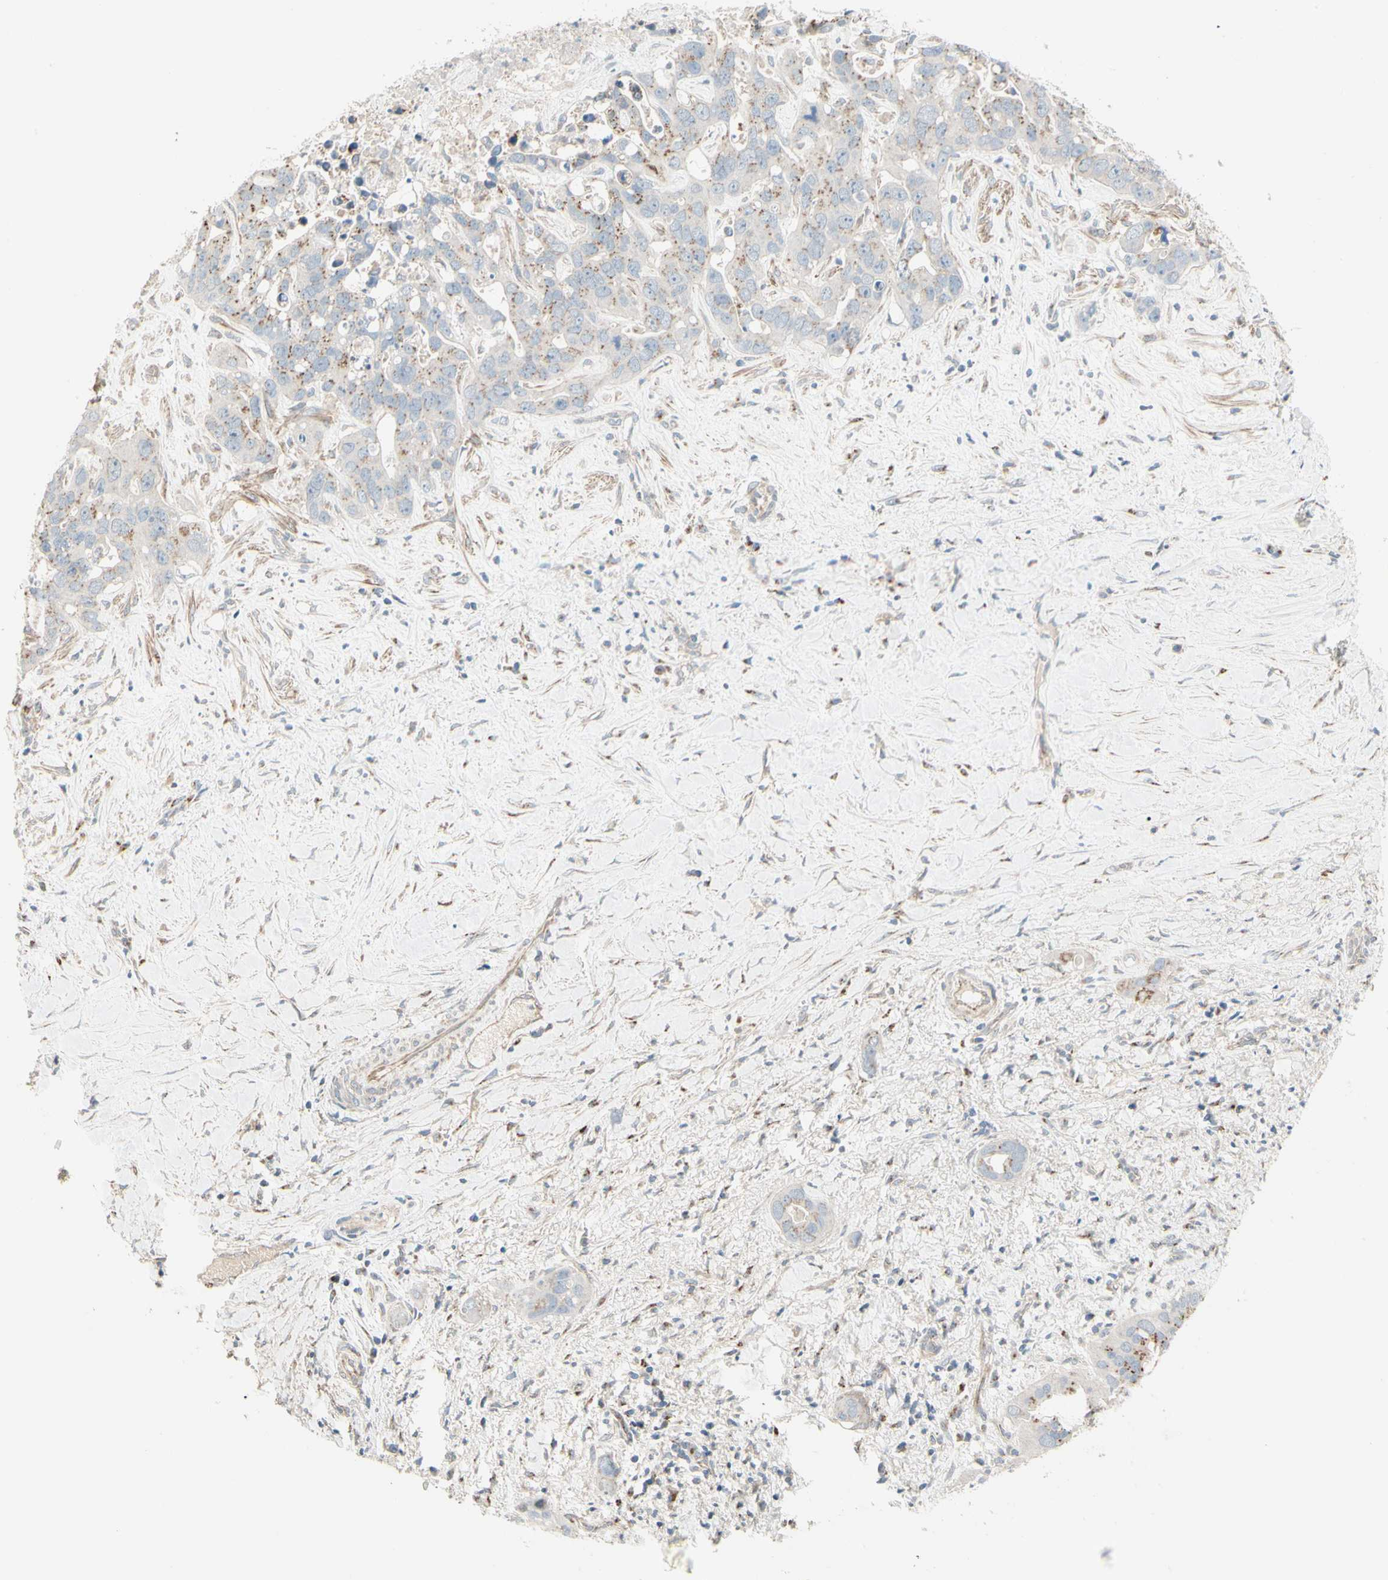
{"staining": {"intensity": "moderate", "quantity": "25%-75%", "location": "cytoplasmic/membranous"}, "tissue": "liver cancer", "cell_type": "Tumor cells", "image_type": "cancer", "snomed": [{"axis": "morphology", "description": "Cholangiocarcinoma"}, {"axis": "topography", "description": "Liver"}], "caption": "Immunohistochemistry histopathology image of neoplastic tissue: cholangiocarcinoma (liver) stained using immunohistochemistry reveals medium levels of moderate protein expression localized specifically in the cytoplasmic/membranous of tumor cells, appearing as a cytoplasmic/membranous brown color.", "gene": "ABCA3", "patient": {"sex": "female", "age": 65}}